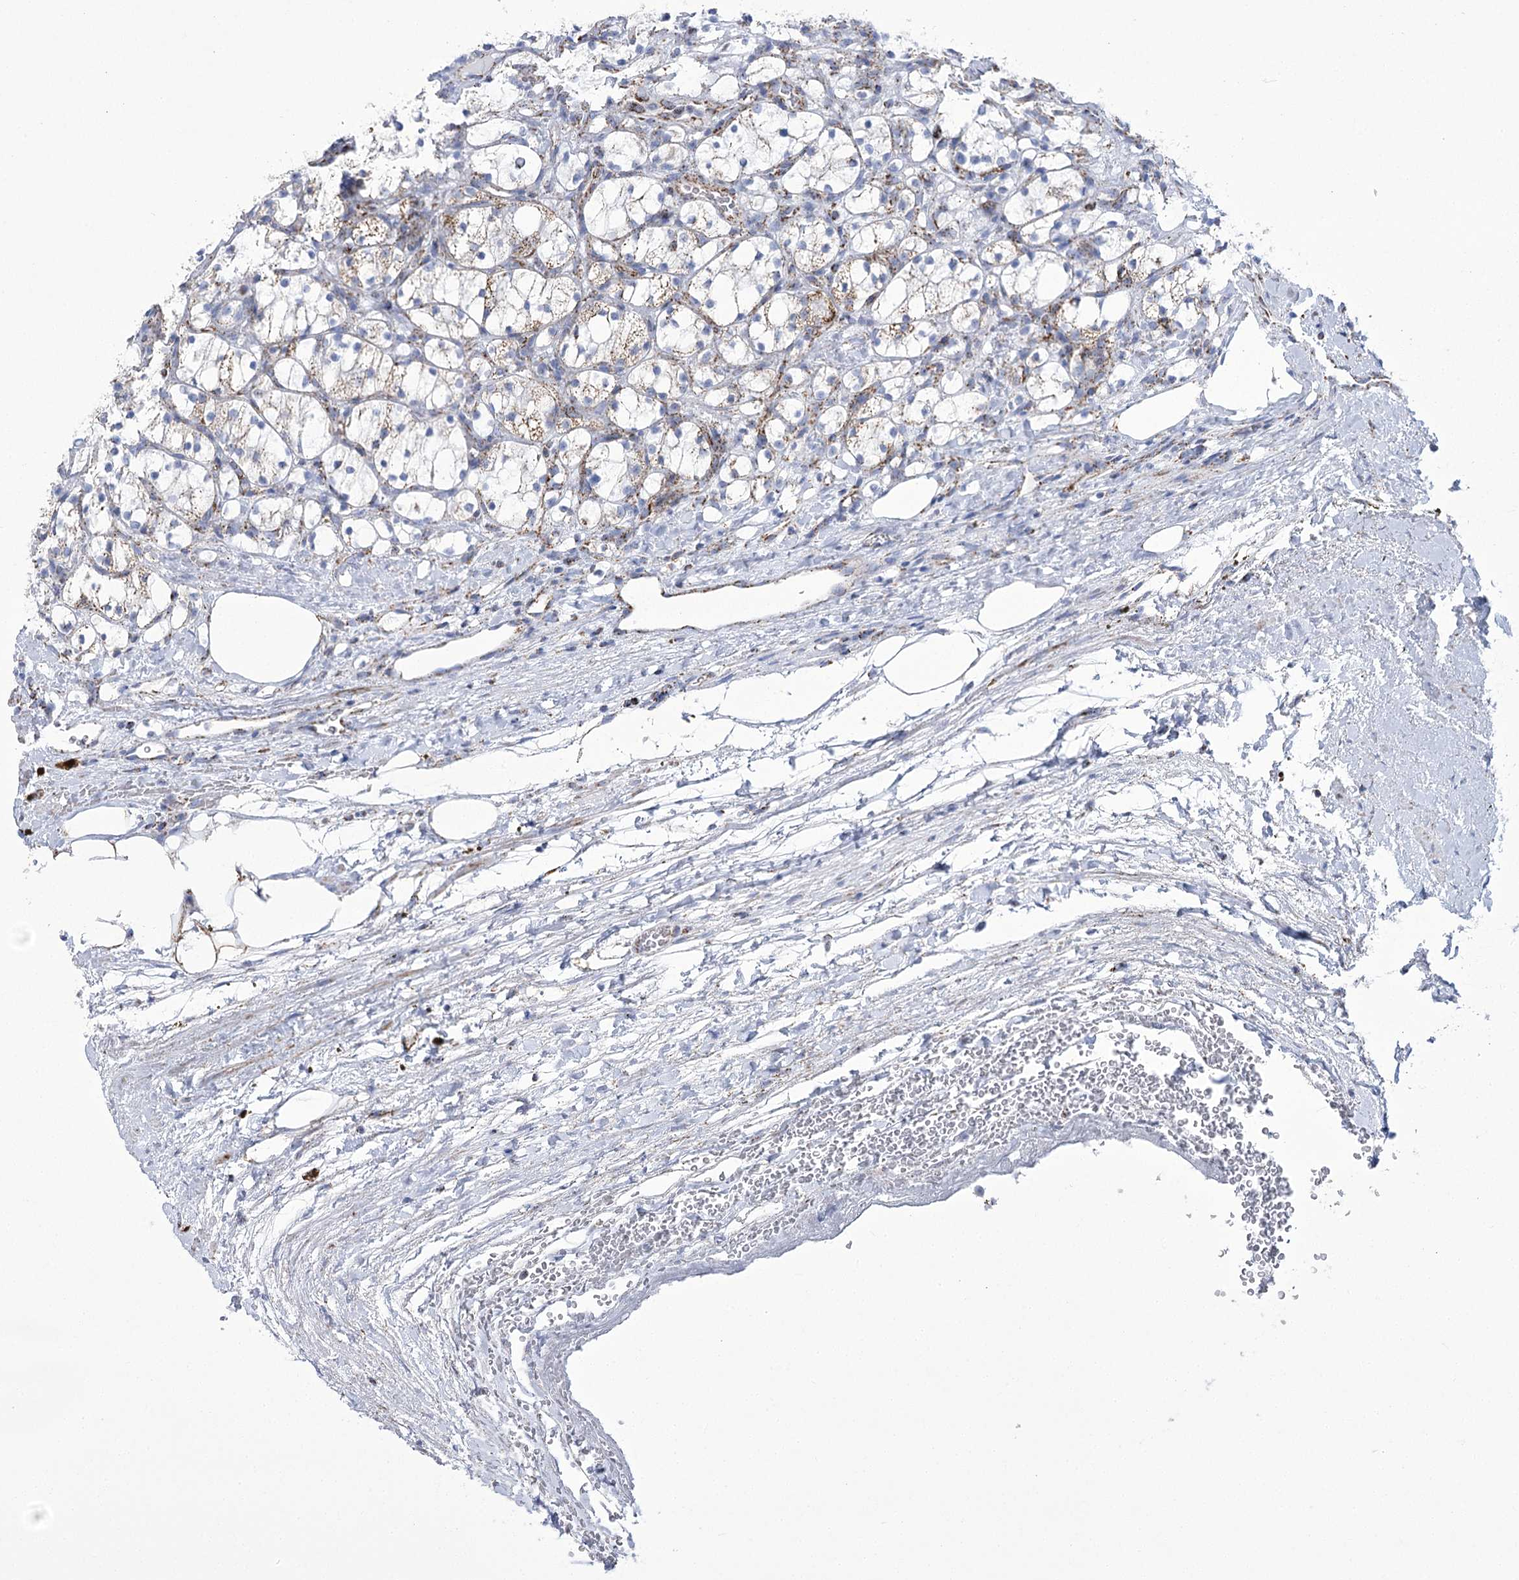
{"staining": {"intensity": "moderate", "quantity": "<25%", "location": "cytoplasmic/membranous"}, "tissue": "renal cancer", "cell_type": "Tumor cells", "image_type": "cancer", "snomed": [{"axis": "morphology", "description": "Adenocarcinoma, NOS"}, {"axis": "topography", "description": "Kidney"}], "caption": "Immunohistochemistry (IHC) micrograph of human renal cancer stained for a protein (brown), which reveals low levels of moderate cytoplasmic/membranous staining in about <25% of tumor cells.", "gene": "PDHB", "patient": {"sex": "female", "age": 69}}